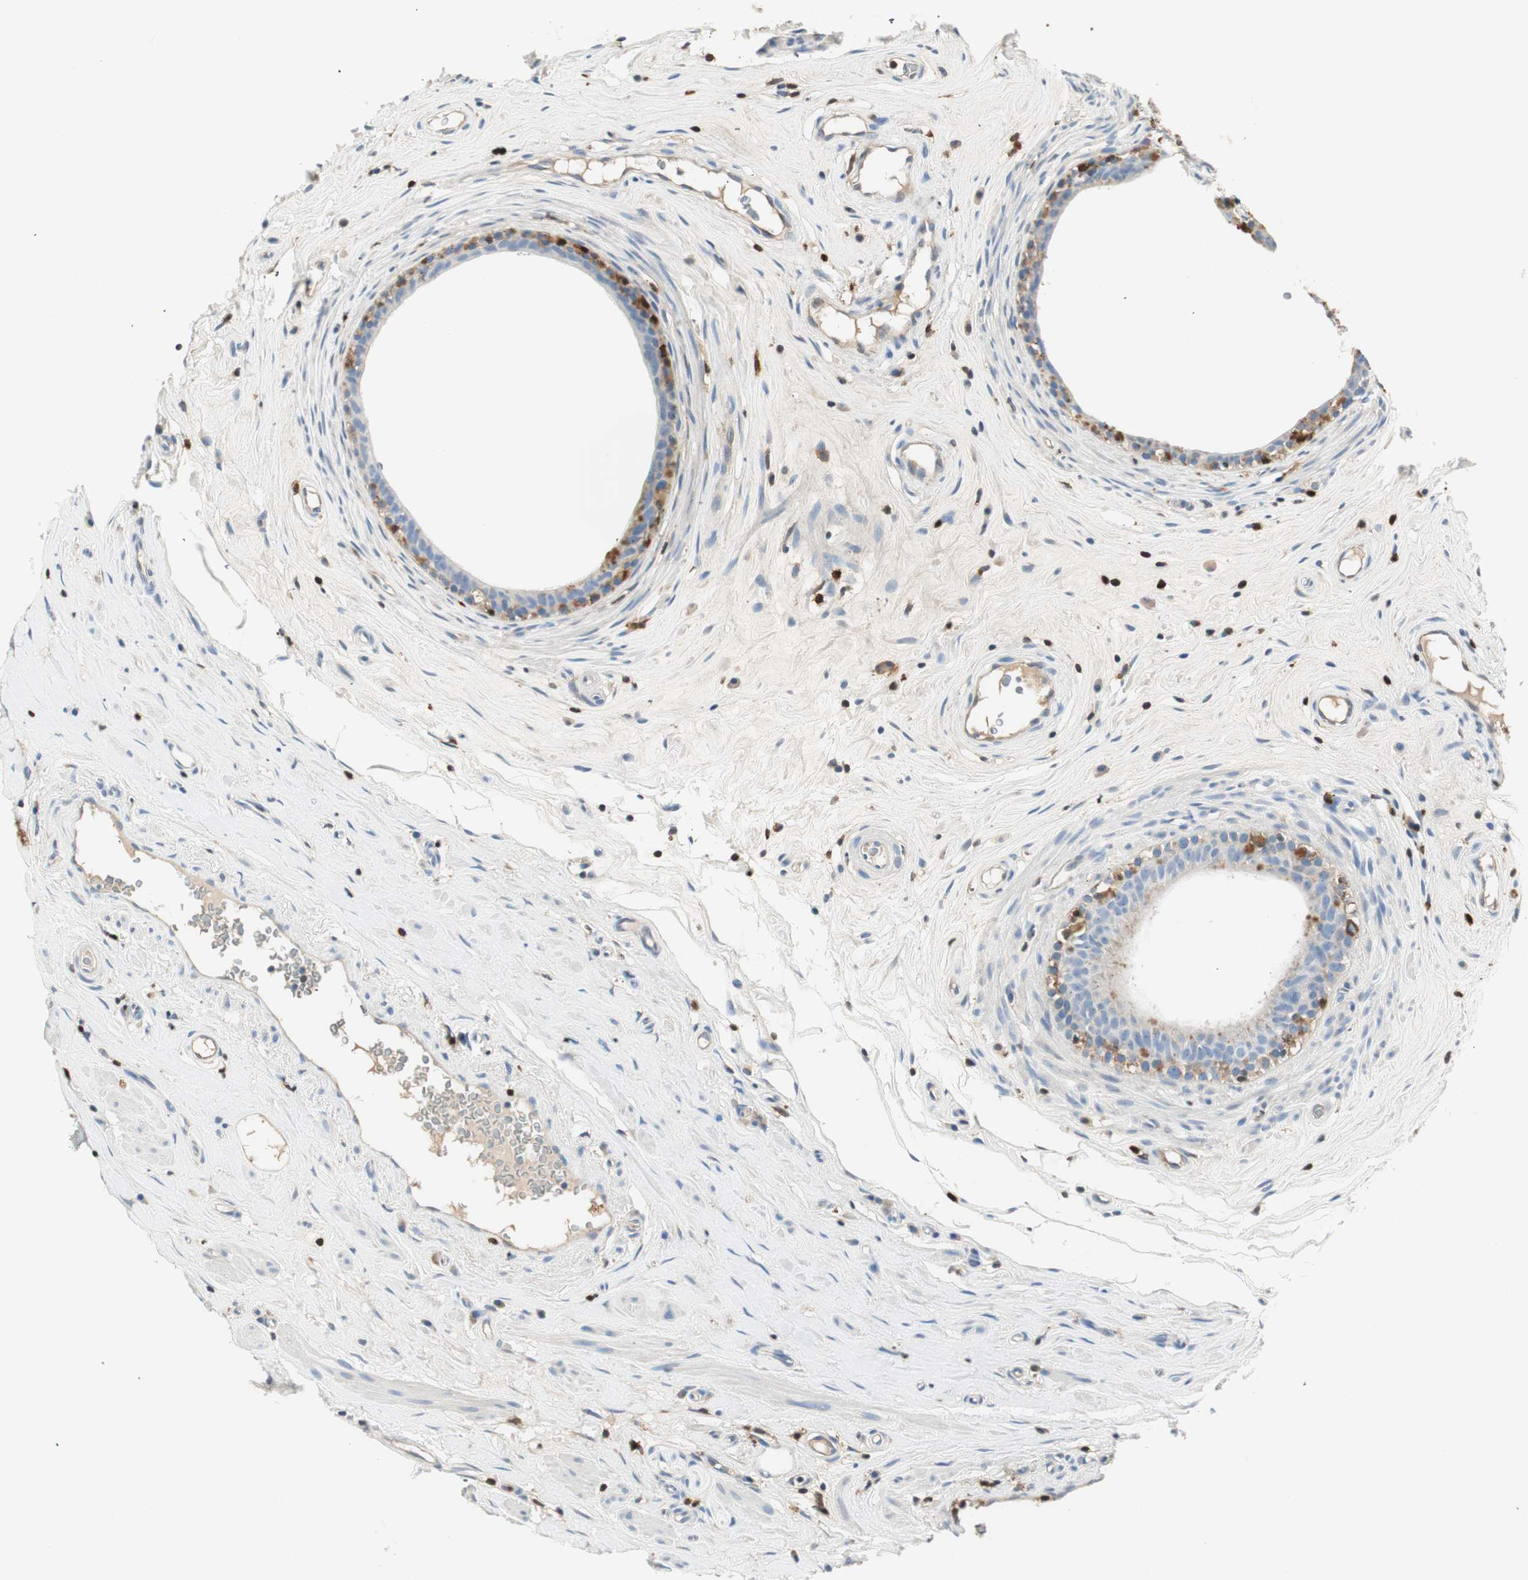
{"staining": {"intensity": "weak", "quantity": "<25%", "location": "cytoplasmic/membranous"}, "tissue": "epididymis", "cell_type": "Glandular cells", "image_type": "normal", "snomed": [{"axis": "morphology", "description": "Normal tissue, NOS"}, {"axis": "morphology", "description": "Inflammation, NOS"}, {"axis": "topography", "description": "Epididymis"}], "caption": "This is an immunohistochemistry (IHC) image of normal epididymis. There is no positivity in glandular cells.", "gene": "COTL1", "patient": {"sex": "male", "age": 84}}